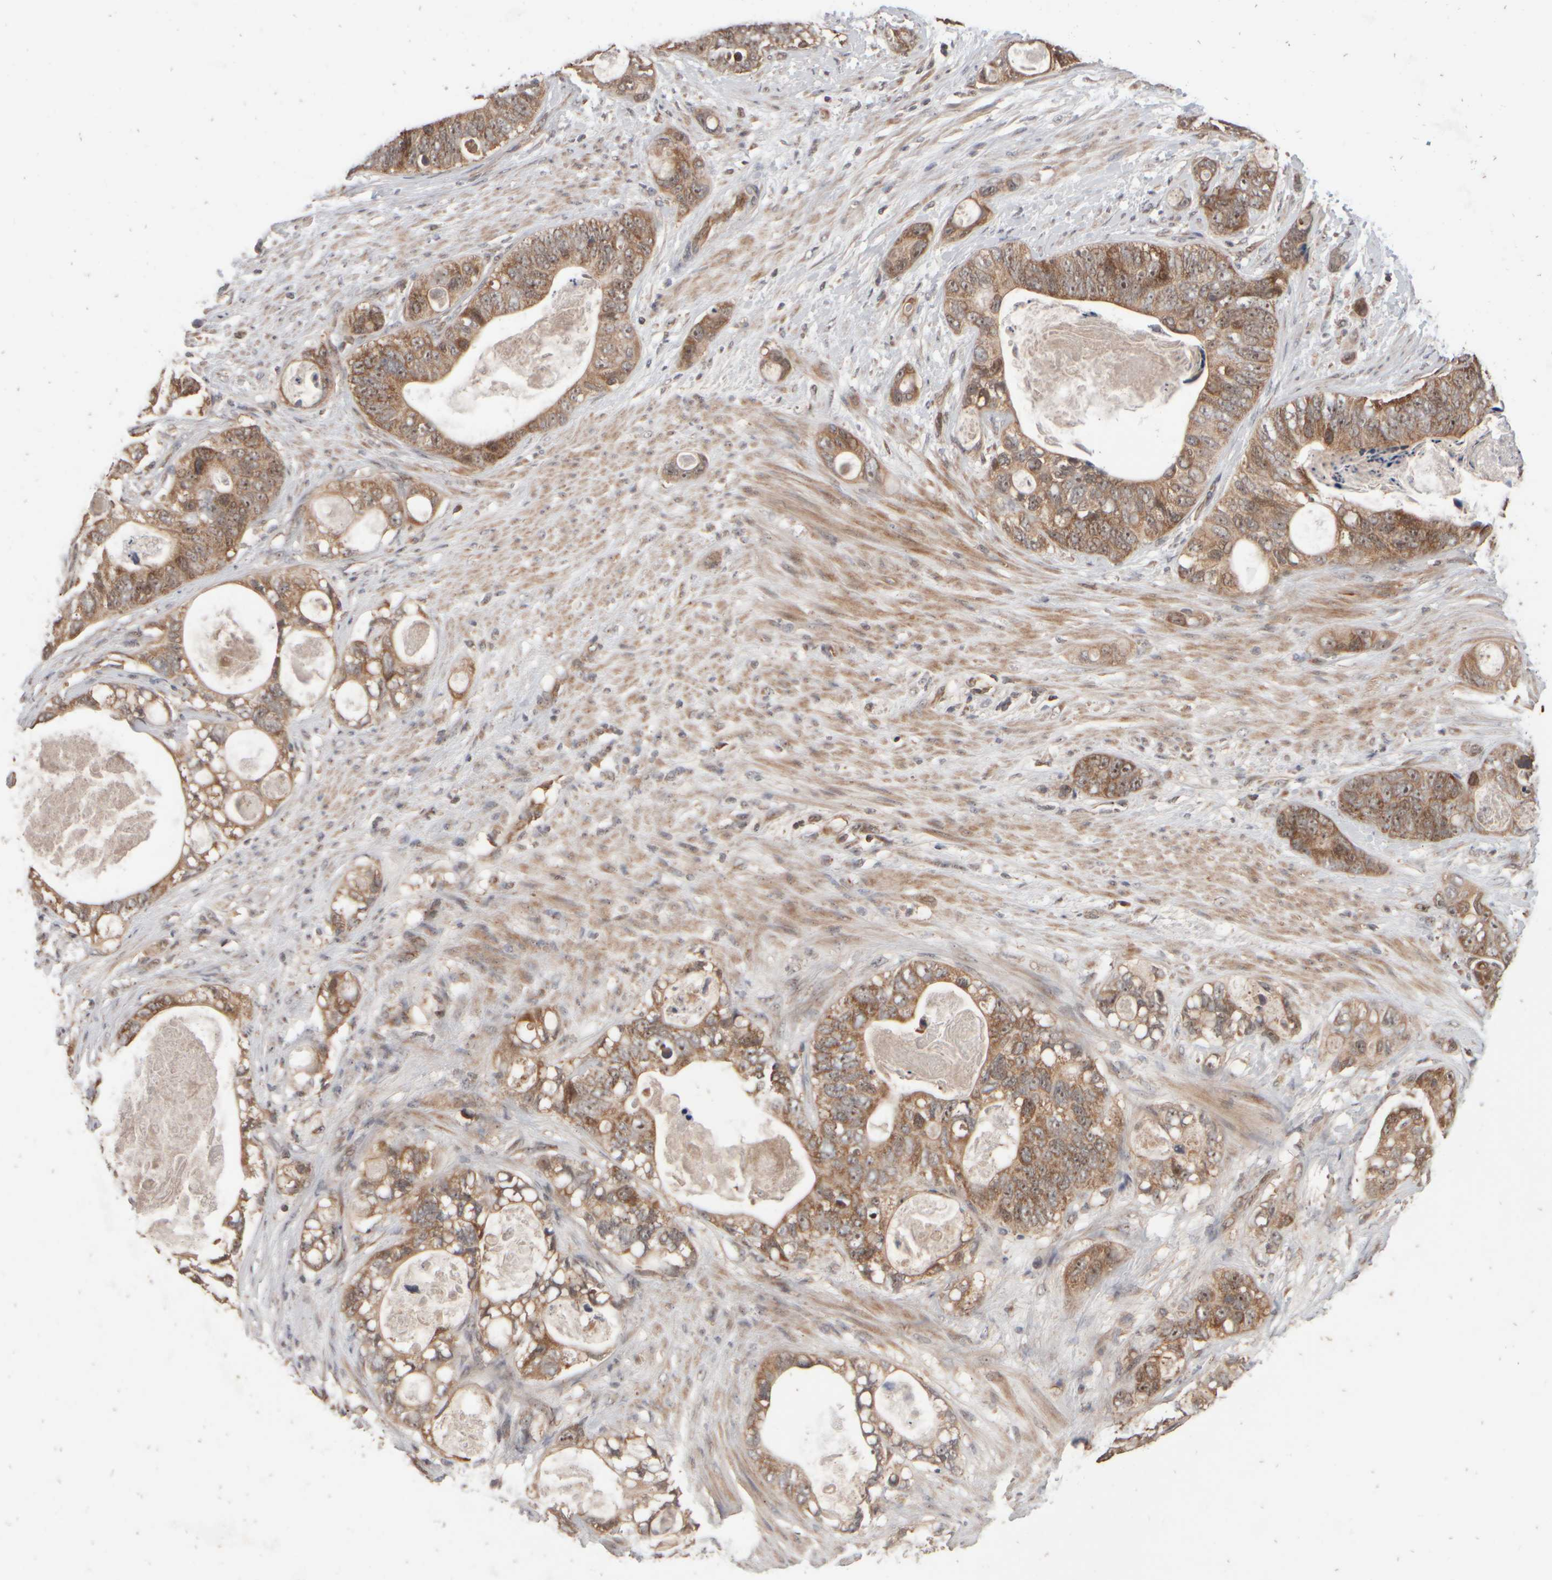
{"staining": {"intensity": "moderate", "quantity": ">75%", "location": "cytoplasmic/membranous,nuclear"}, "tissue": "stomach cancer", "cell_type": "Tumor cells", "image_type": "cancer", "snomed": [{"axis": "morphology", "description": "Normal tissue, NOS"}, {"axis": "morphology", "description": "Adenocarcinoma, NOS"}, {"axis": "topography", "description": "Stomach"}], "caption": "Moderate cytoplasmic/membranous and nuclear positivity is appreciated in approximately >75% of tumor cells in stomach cancer (adenocarcinoma).", "gene": "ABHD11", "patient": {"sex": "female", "age": 89}}